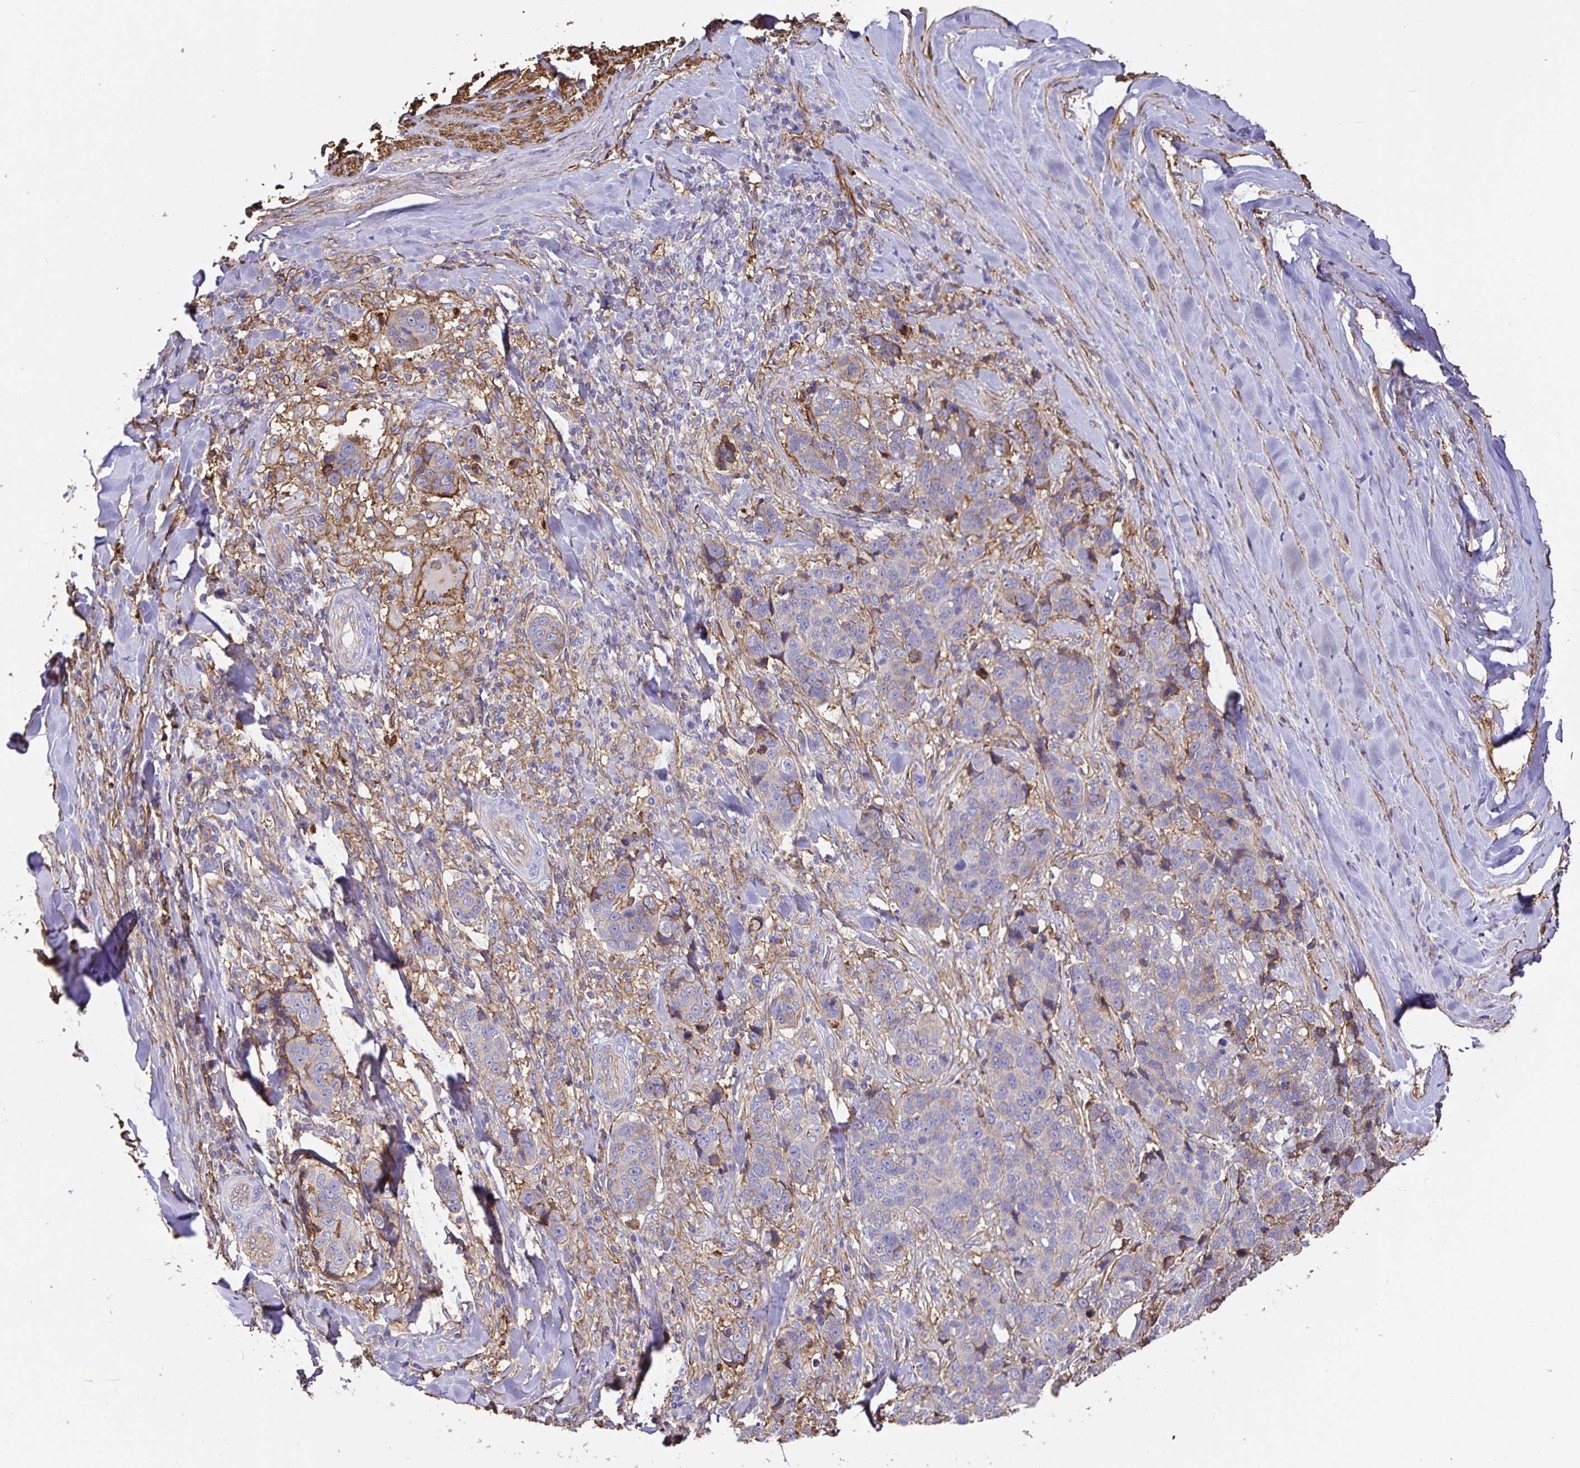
{"staining": {"intensity": "weak", "quantity": "<25%", "location": "cytoplasmic/membranous"}, "tissue": "lung cancer", "cell_type": "Tumor cells", "image_type": "cancer", "snomed": [{"axis": "morphology", "description": "Squamous cell carcinoma, NOS"}, {"axis": "topography", "description": "Lymph node"}, {"axis": "topography", "description": "Lung"}], "caption": "High power microscopy photomicrograph of an IHC micrograph of squamous cell carcinoma (lung), revealing no significant positivity in tumor cells.", "gene": "ANXA2", "patient": {"sex": "male", "age": 61}}